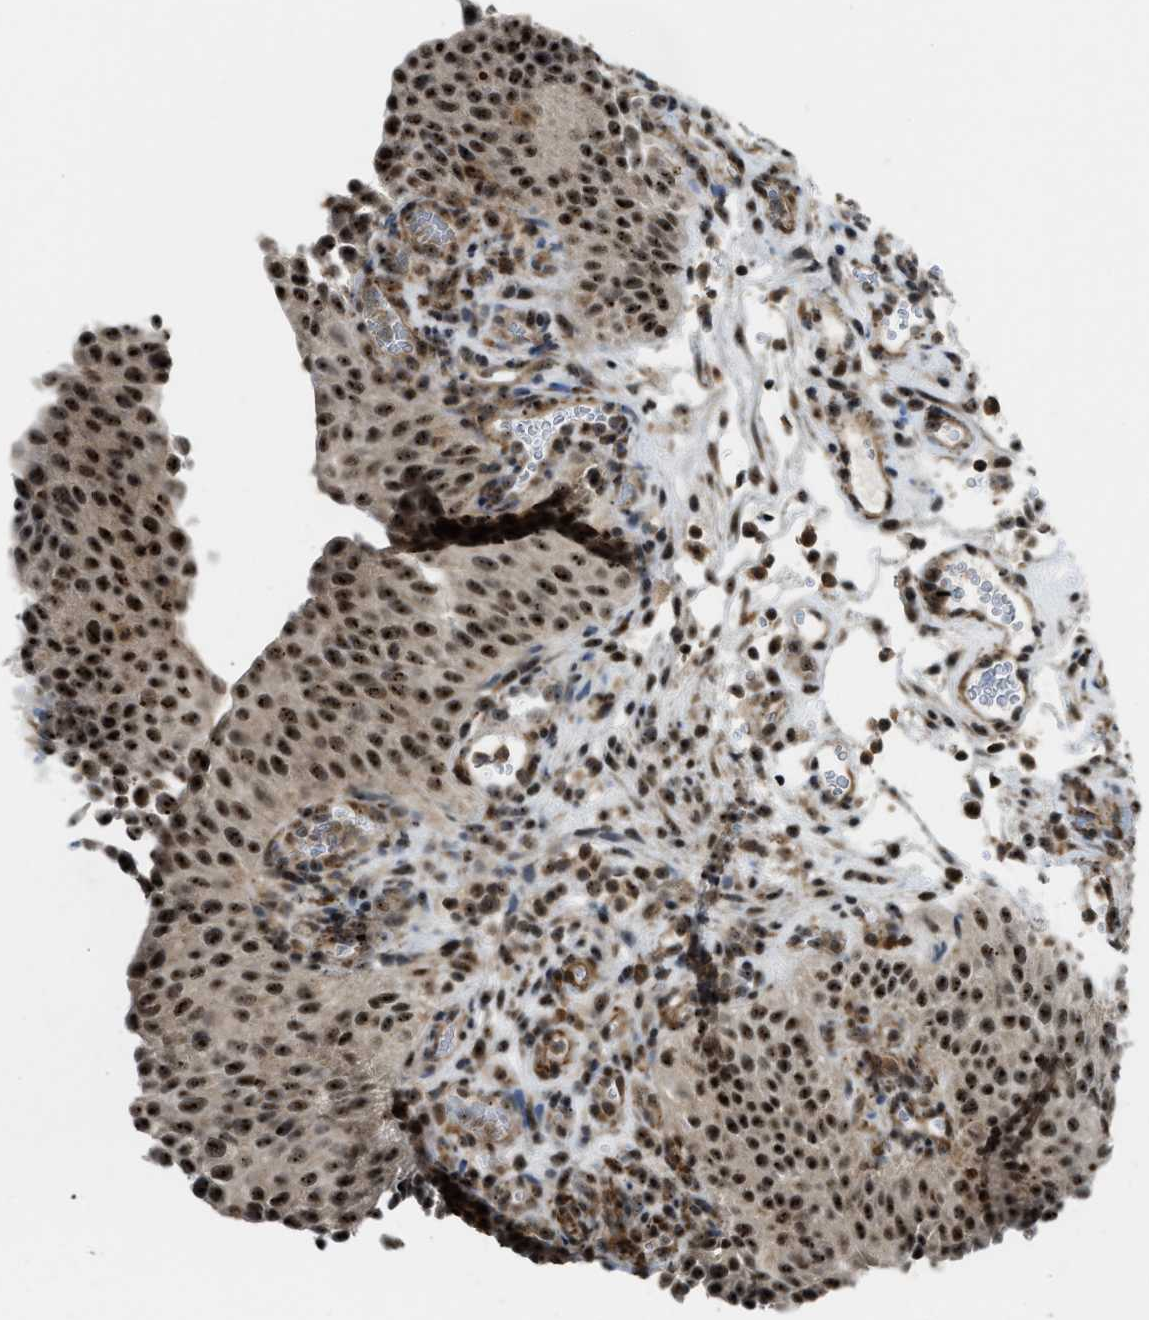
{"staining": {"intensity": "strong", "quantity": ">75%", "location": "nuclear"}, "tissue": "urothelial cancer", "cell_type": "Tumor cells", "image_type": "cancer", "snomed": [{"axis": "morphology", "description": "Urothelial carcinoma, Low grade"}, {"axis": "morphology", "description": "Urothelial carcinoma, High grade"}, {"axis": "topography", "description": "Urinary bladder"}], "caption": "Immunohistochemistry (IHC) (DAB) staining of high-grade urothelial carcinoma shows strong nuclear protein staining in about >75% of tumor cells.", "gene": "E2F1", "patient": {"sex": "male", "age": 35}}